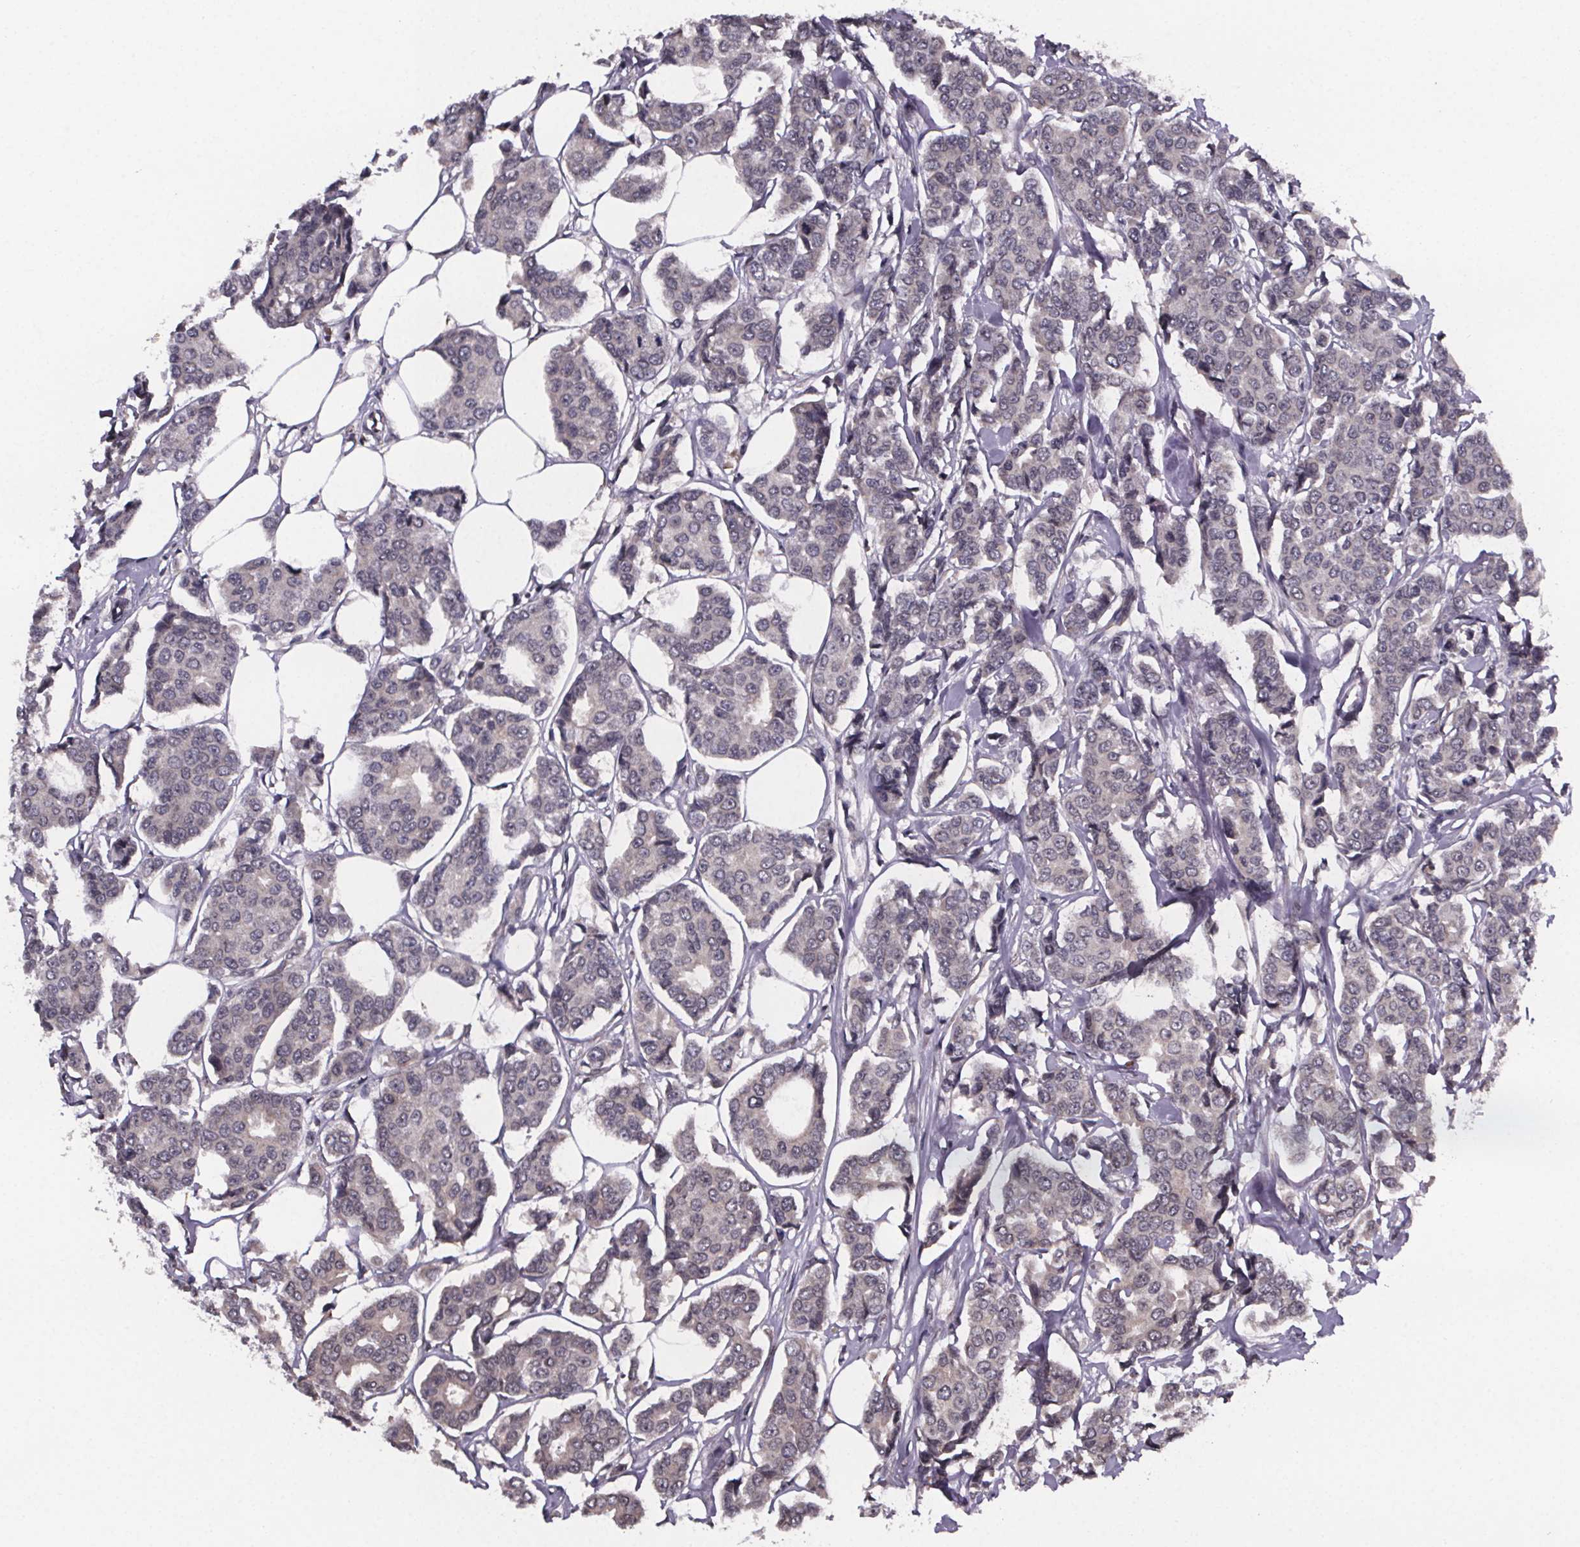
{"staining": {"intensity": "weak", "quantity": ">75%", "location": "cytoplasmic/membranous"}, "tissue": "breast cancer", "cell_type": "Tumor cells", "image_type": "cancer", "snomed": [{"axis": "morphology", "description": "Duct carcinoma"}, {"axis": "topography", "description": "Breast"}], "caption": "High-magnification brightfield microscopy of breast cancer (invasive ductal carcinoma) stained with DAB (3,3'-diaminobenzidine) (brown) and counterstained with hematoxylin (blue). tumor cells exhibit weak cytoplasmic/membranous expression is seen in about>75% of cells.", "gene": "SAT1", "patient": {"sex": "female", "age": 94}}